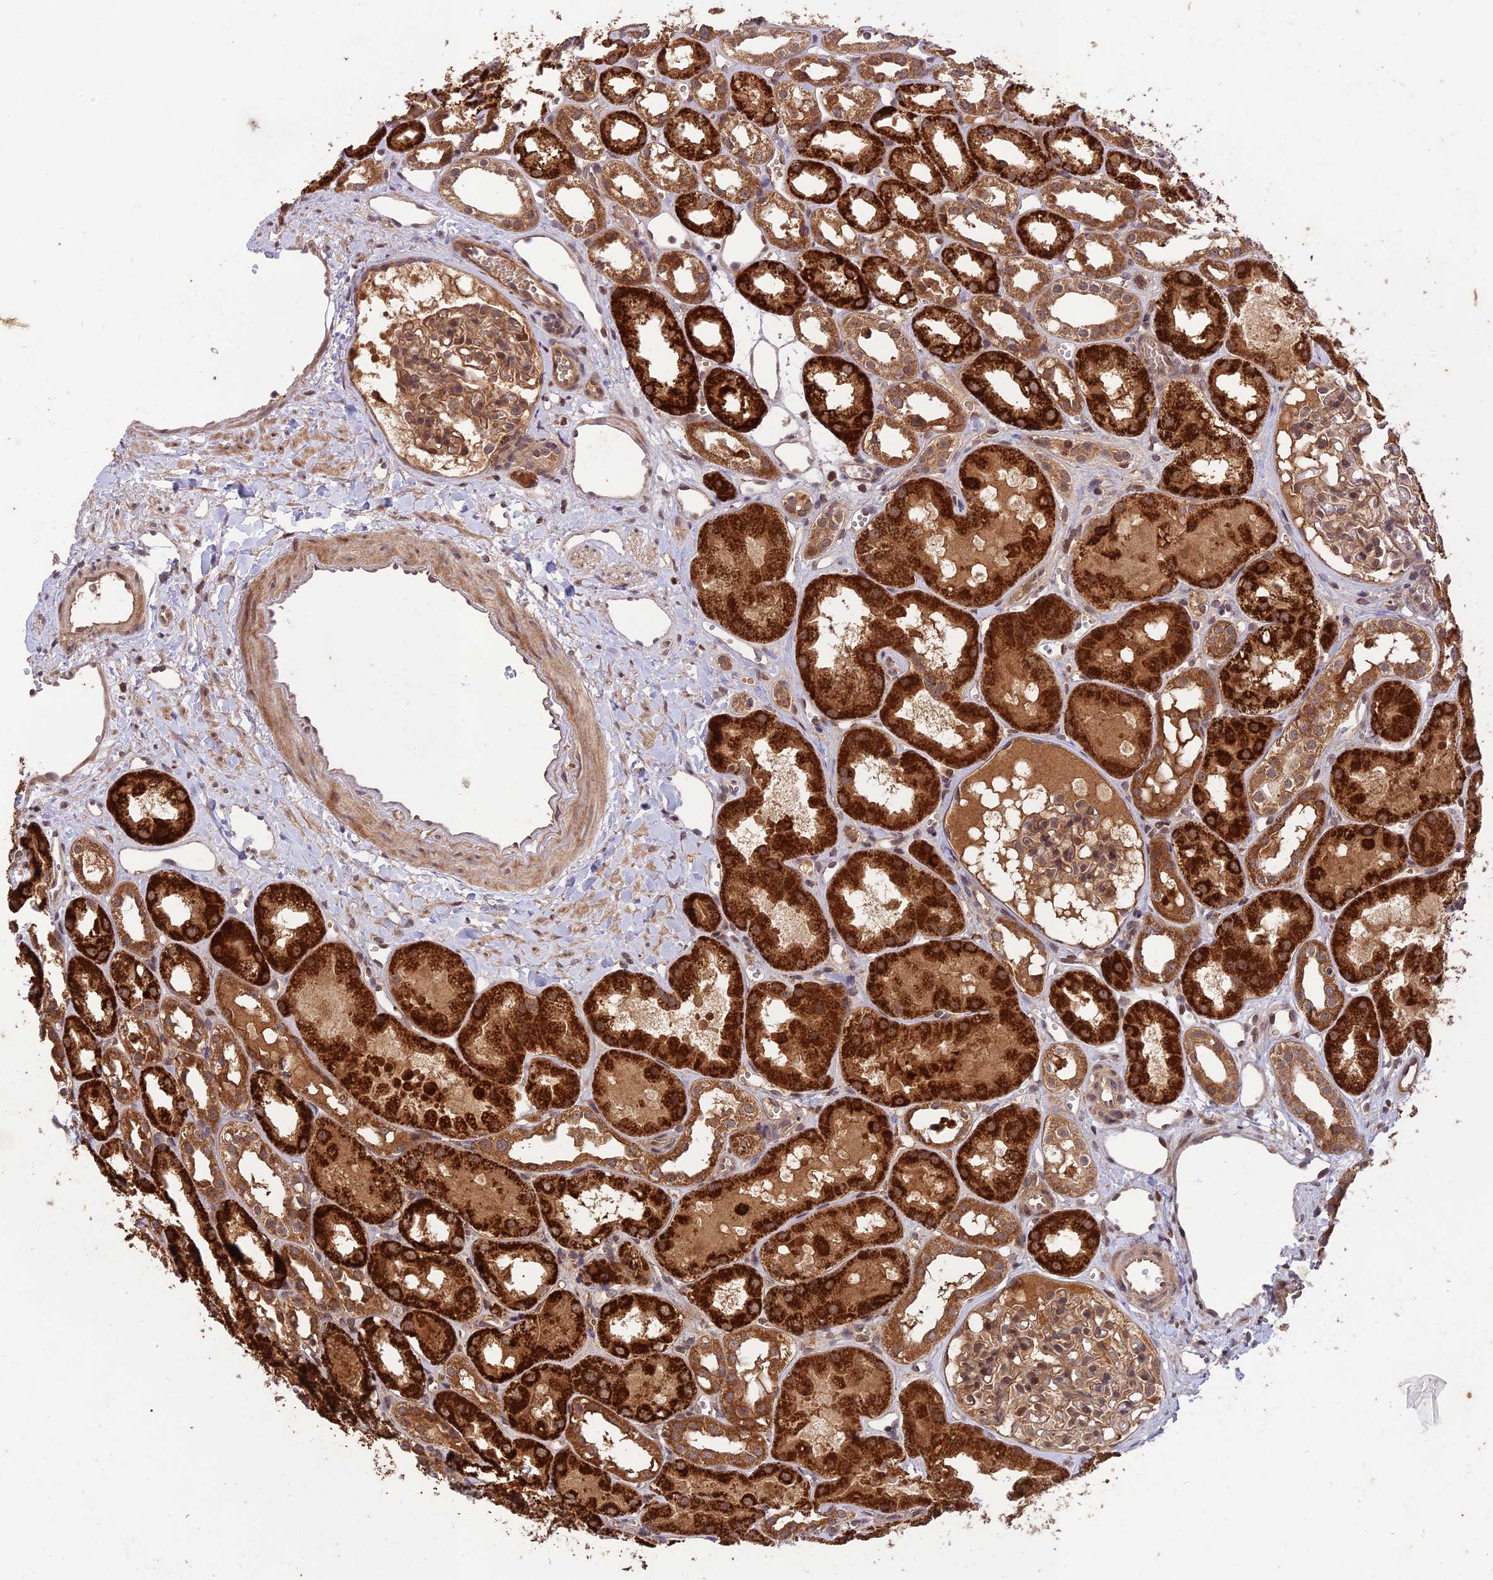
{"staining": {"intensity": "weak", "quantity": ">75%", "location": "cytoplasmic/membranous,nuclear"}, "tissue": "kidney", "cell_type": "Cells in glomeruli", "image_type": "normal", "snomed": [{"axis": "morphology", "description": "Normal tissue, NOS"}, {"axis": "topography", "description": "Kidney"}], "caption": "Human kidney stained with a brown dye shows weak cytoplasmic/membranous,nuclear positive positivity in about >75% of cells in glomeruli.", "gene": "REV1", "patient": {"sex": "male", "age": 16}}